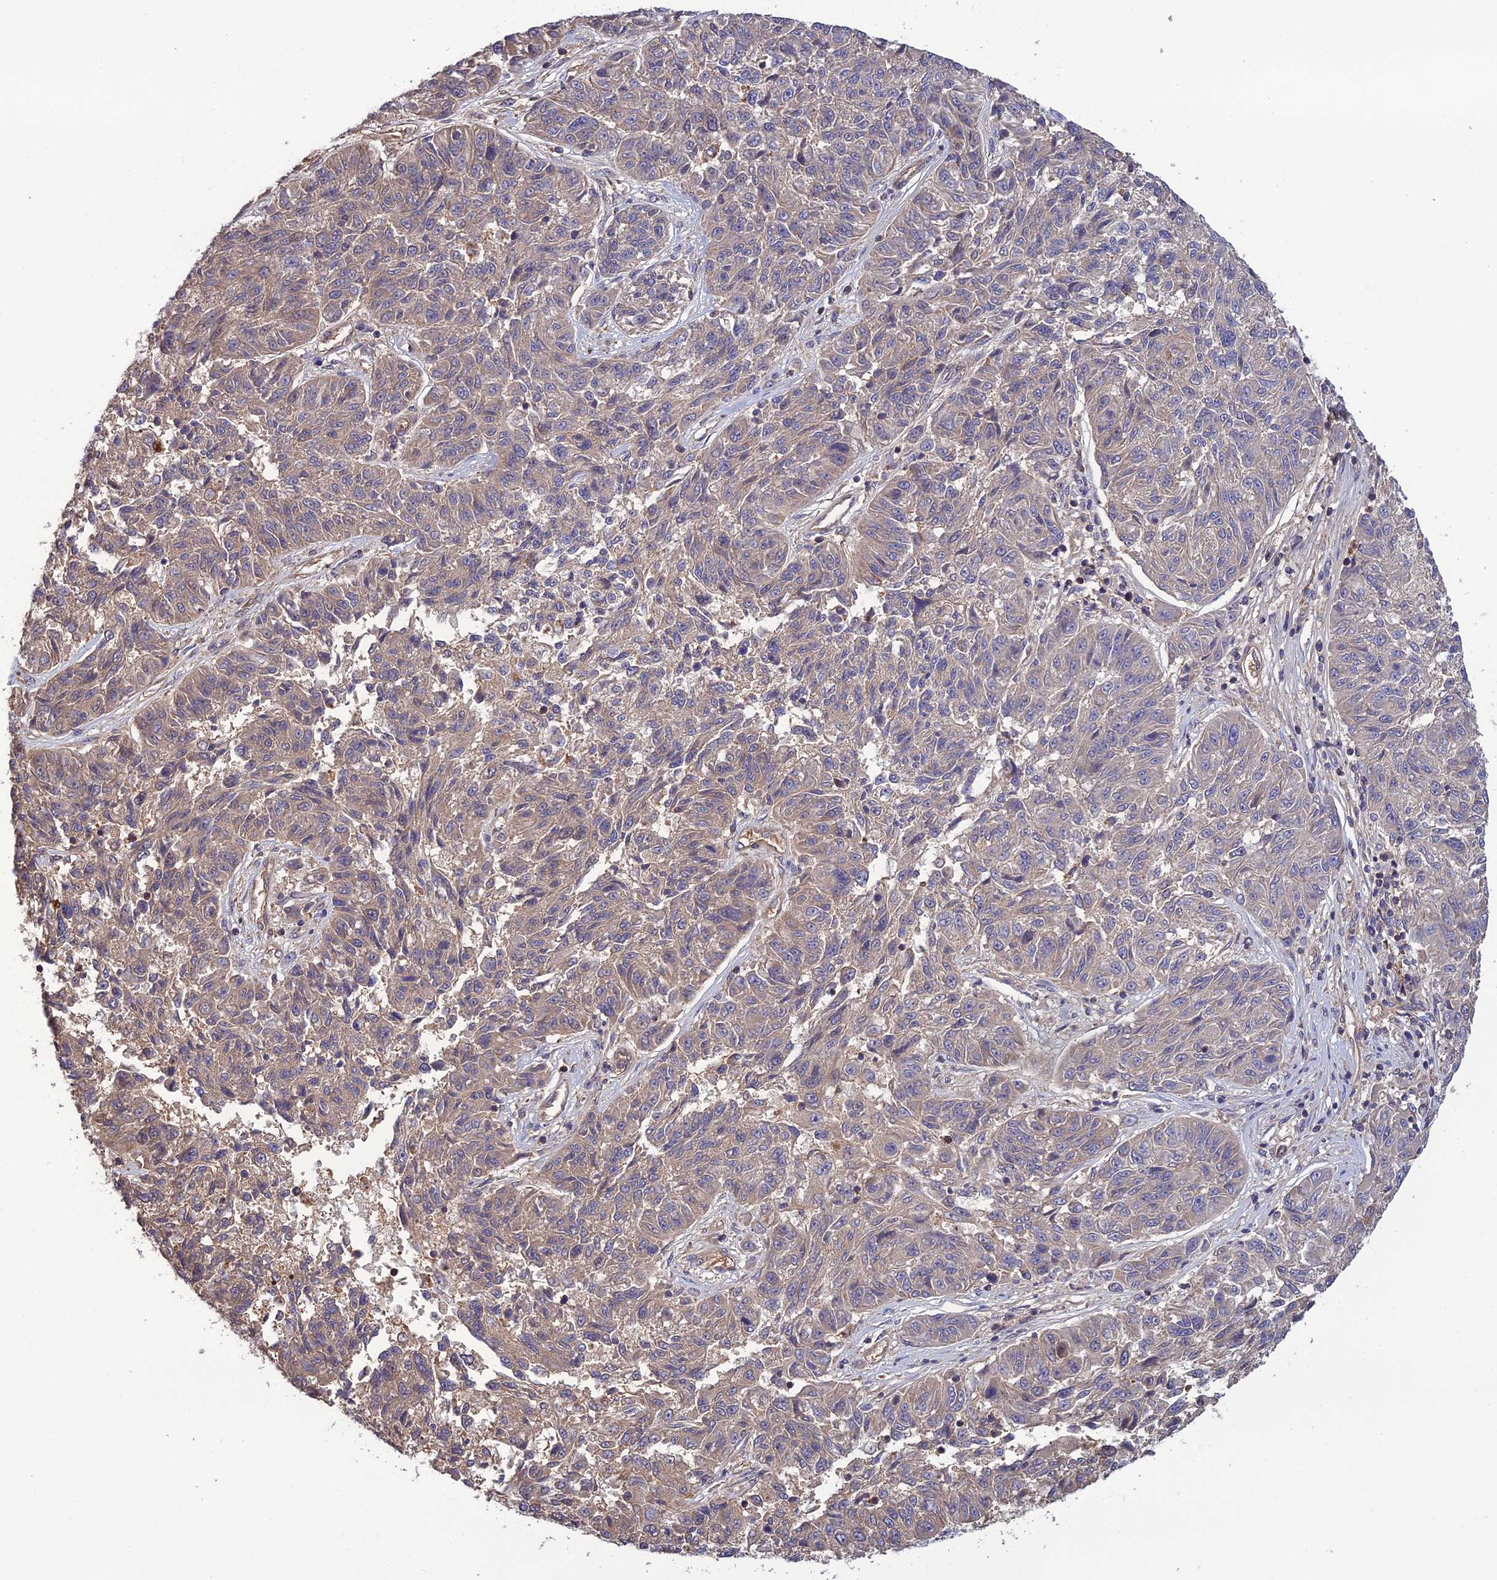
{"staining": {"intensity": "negative", "quantity": "none", "location": "none"}, "tissue": "melanoma", "cell_type": "Tumor cells", "image_type": "cancer", "snomed": [{"axis": "morphology", "description": "Malignant melanoma, NOS"}, {"axis": "topography", "description": "Skin"}], "caption": "An immunohistochemistry image of melanoma is shown. There is no staining in tumor cells of melanoma.", "gene": "GALR2", "patient": {"sex": "male", "age": 53}}